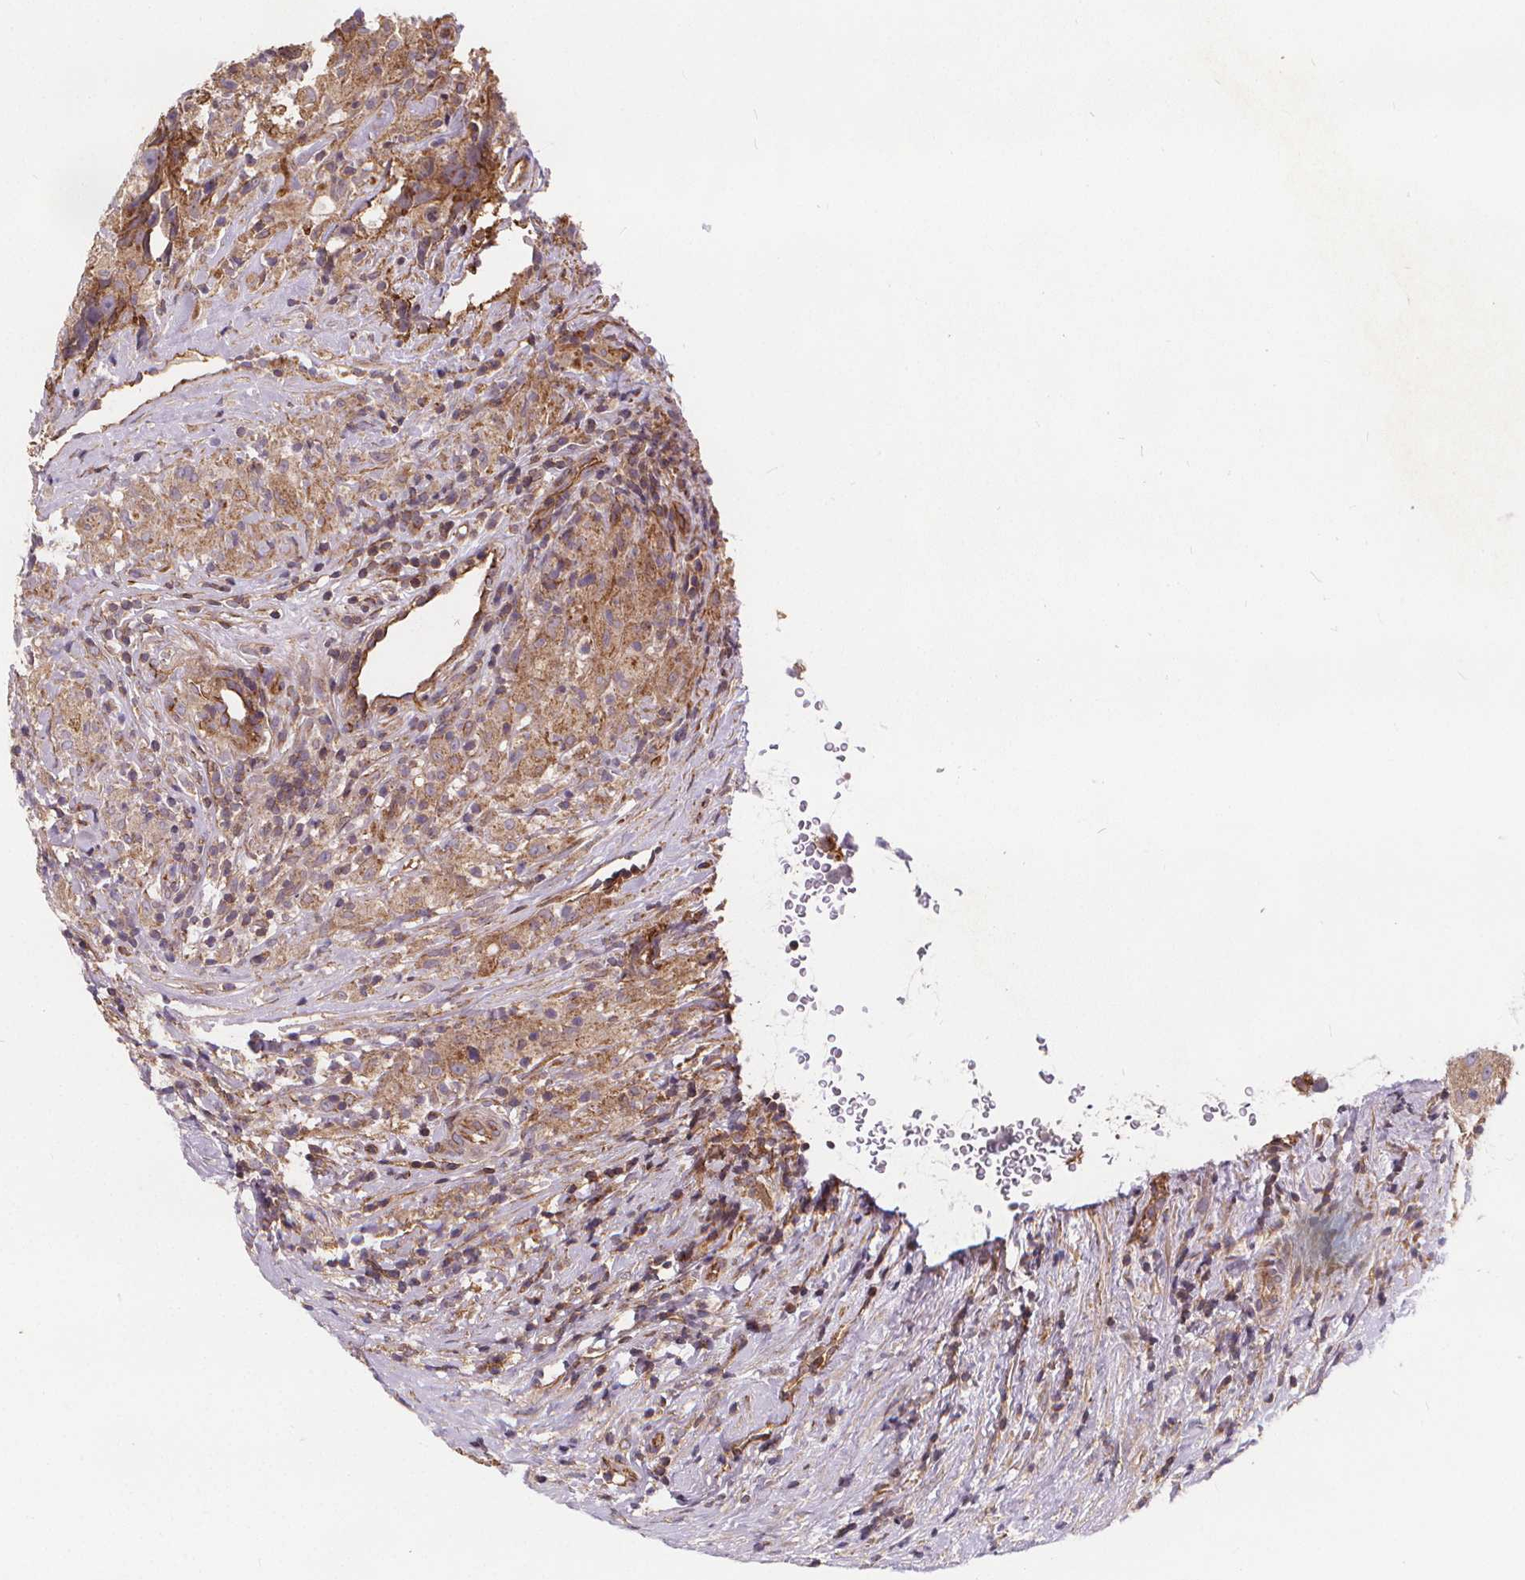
{"staining": {"intensity": "moderate", "quantity": ">75%", "location": "cytoplasmic/membranous"}, "tissue": "testis cancer", "cell_type": "Tumor cells", "image_type": "cancer", "snomed": [{"axis": "morphology", "description": "Seminoma, NOS"}, {"axis": "topography", "description": "Testis"}], "caption": "Protein expression analysis of human testis cancer (seminoma) reveals moderate cytoplasmic/membranous positivity in approximately >75% of tumor cells.", "gene": "CLINT1", "patient": {"sex": "male", "age": 46}}